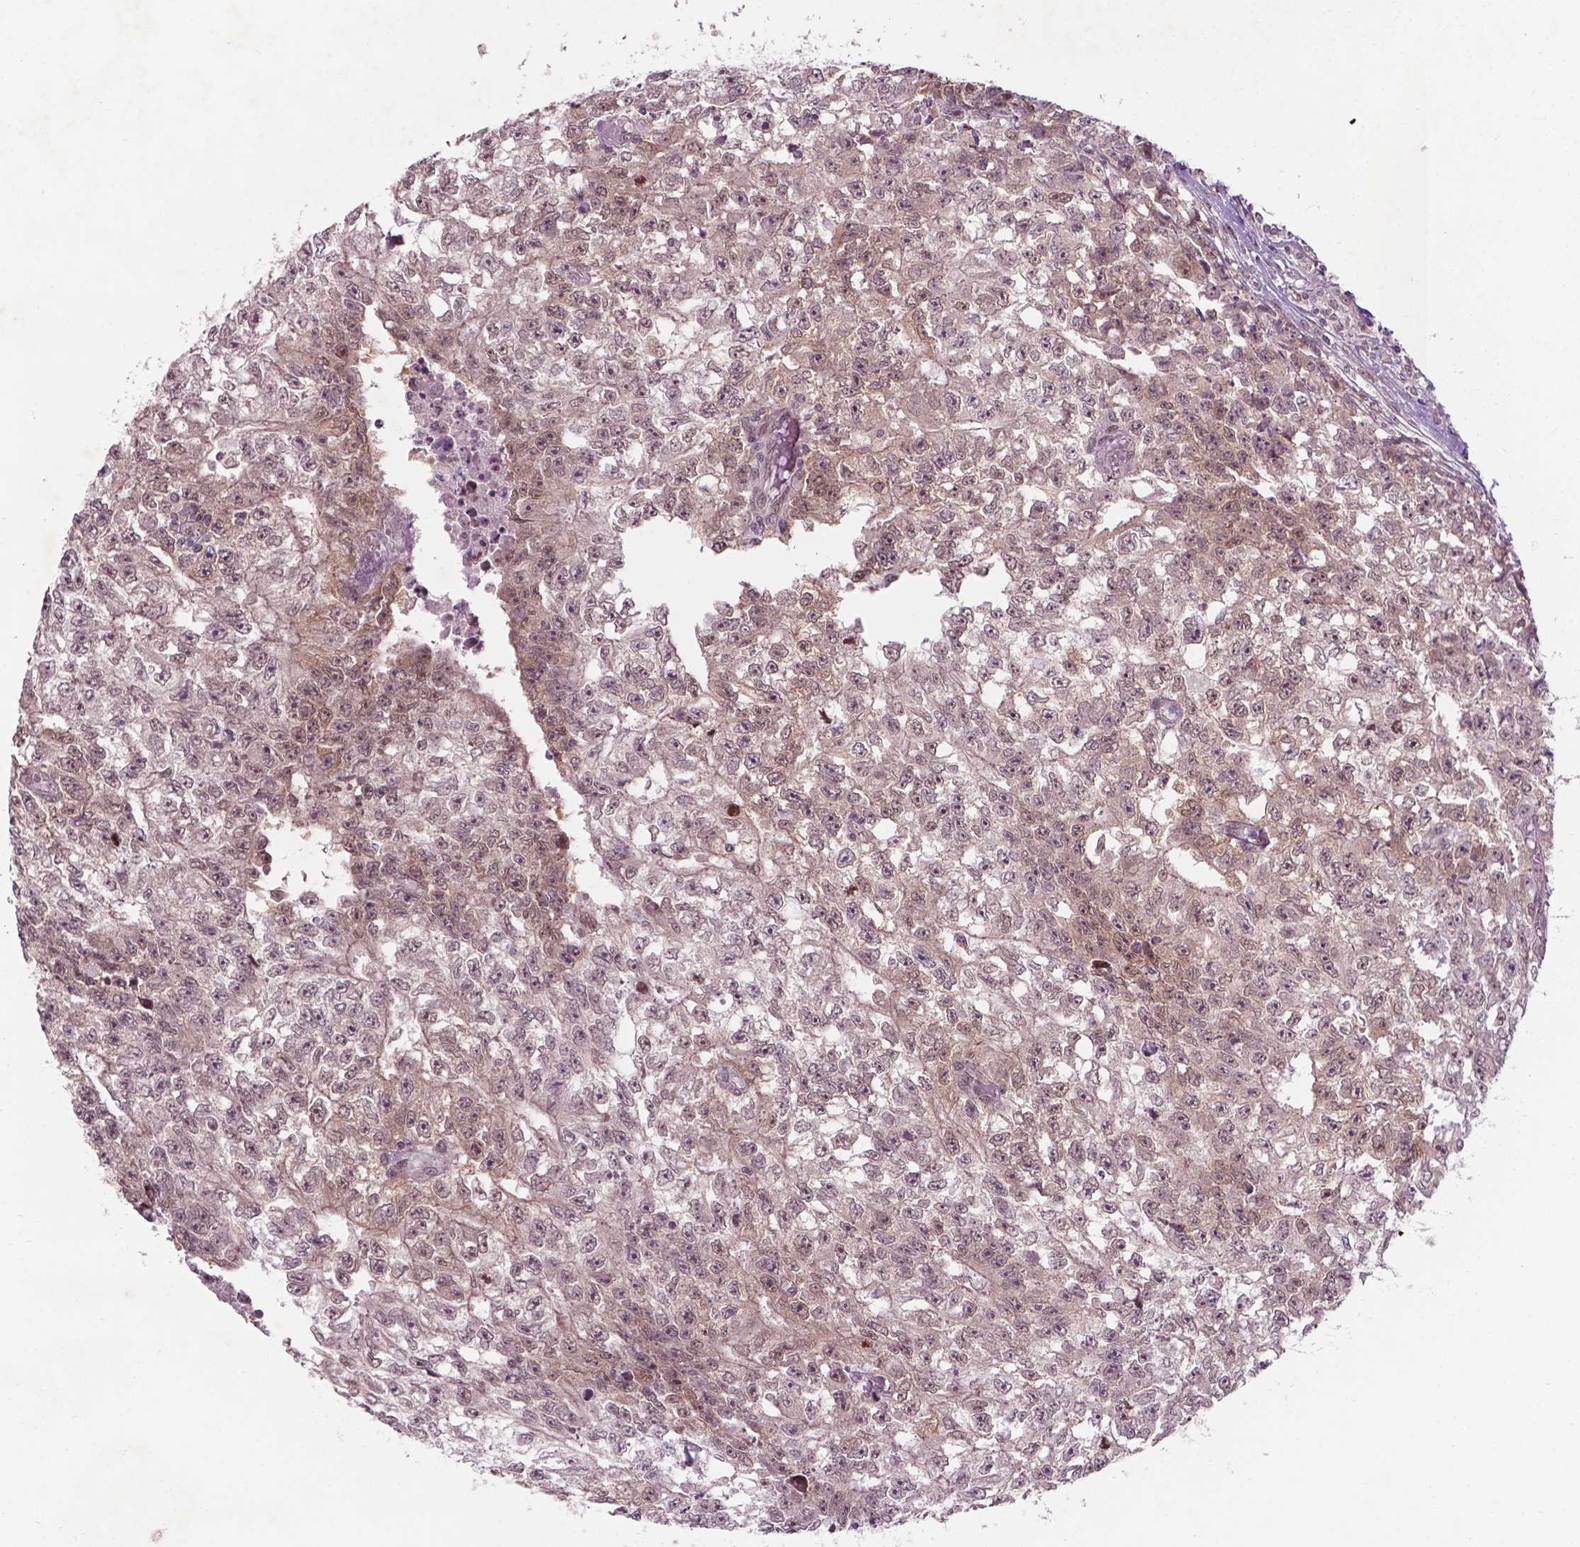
{"staining": {"intensity": "weak", "quantity": ">75%", "location": "cytoplasmic/membranous,nuclear"}, "tissue": "testis cancer", "cell_type": "Tumor cells", "image_type": "cancer", "snomed": [{"axis": "morphology", "description": "Carcinoma, Embryonal, NOS"}, {"axis": "morphology", "description": "Teratoma, malignant, NOS"}, {"axis": "topography", "description": "Testis"}], "caption": "Human testis embryonal carcinoma stained with a brown dye reveals weak cytoplasmic/membranous and nuclear positive positivity in about >75% of tumor cells.", "gene": "NFAT5", "patient": {"sex": "male", "age": 24}}